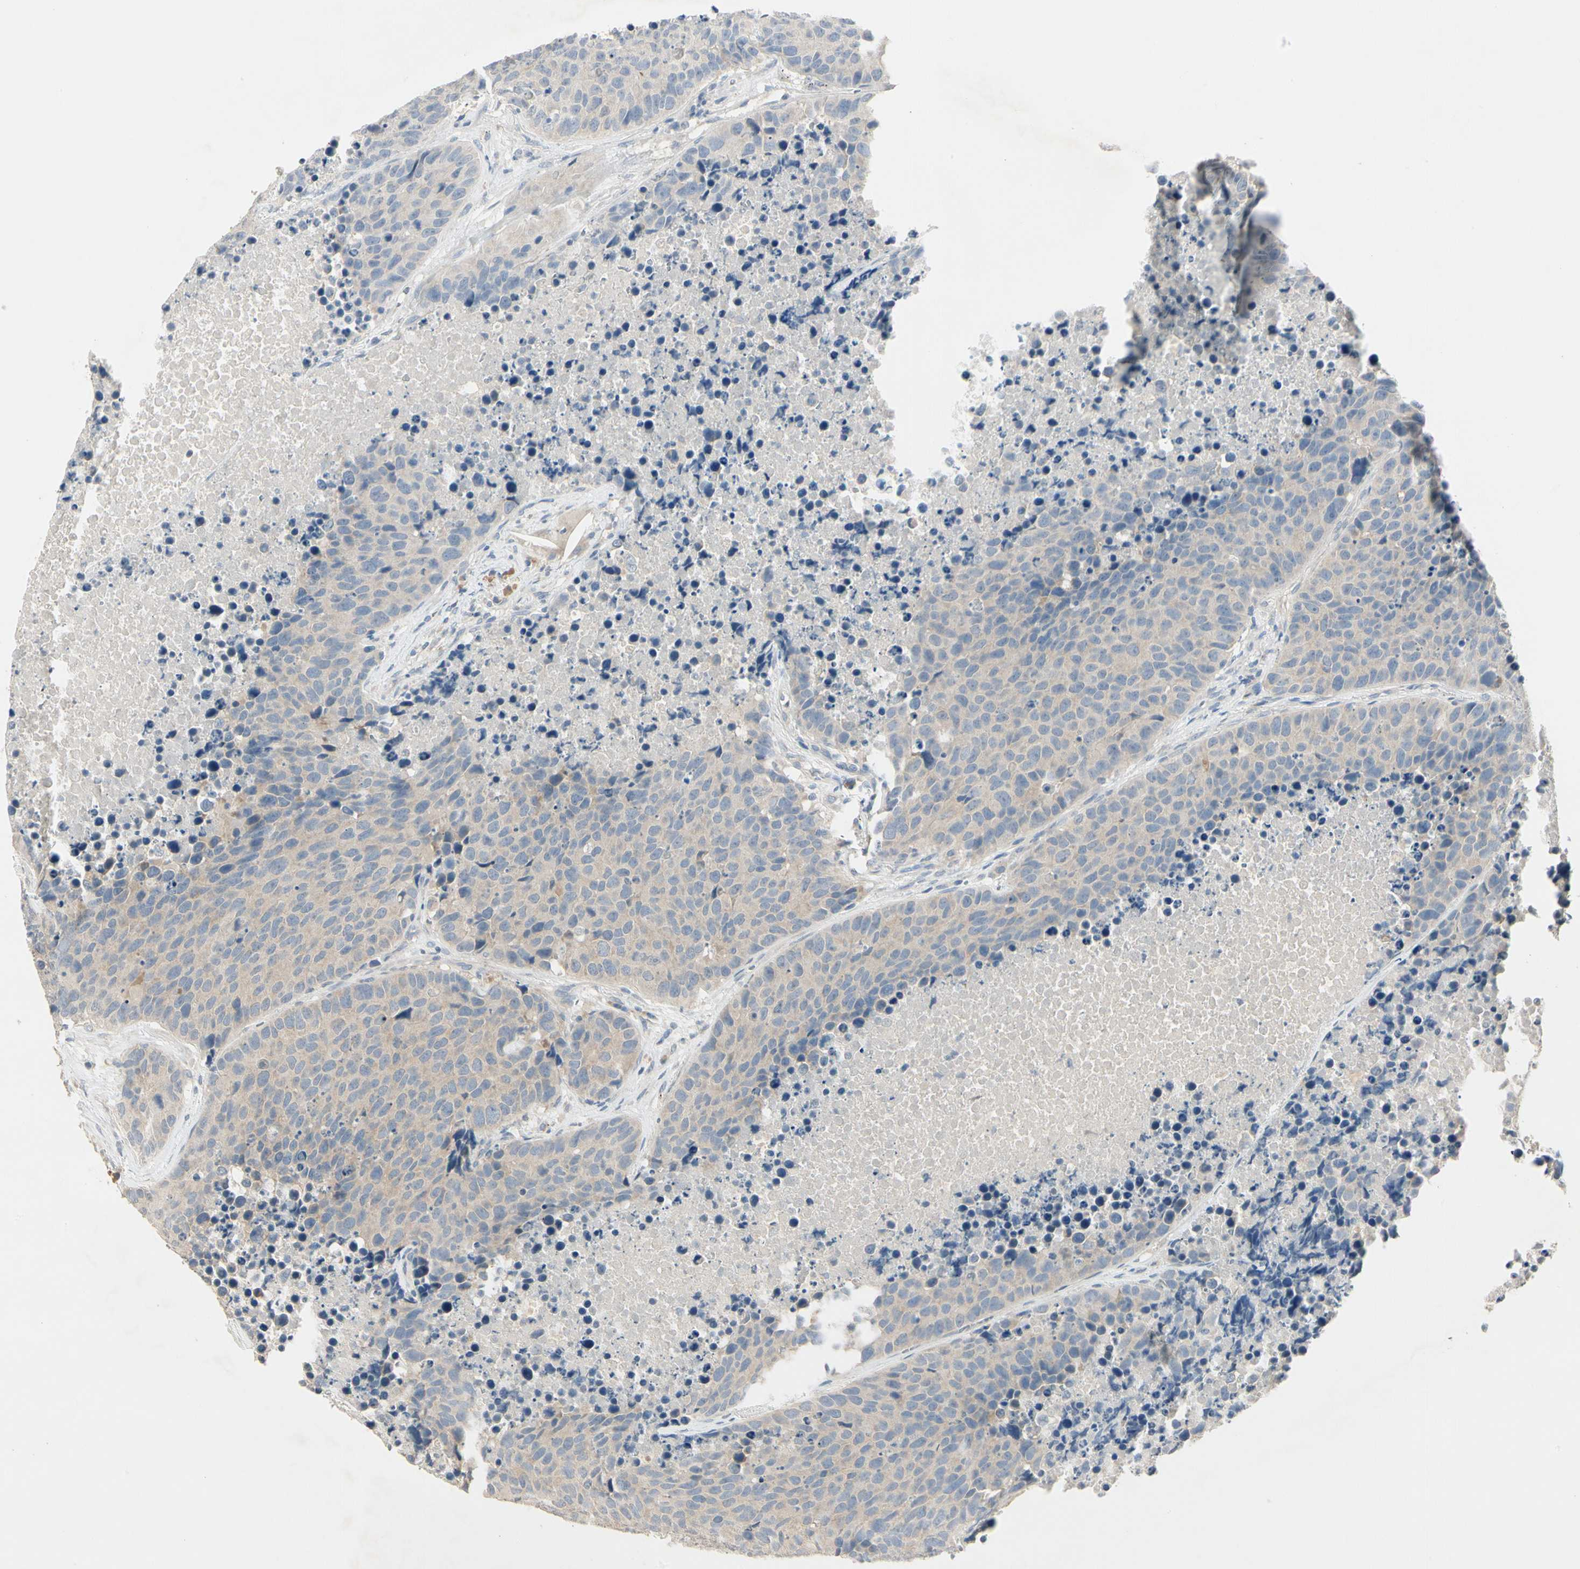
{"staining": {"intensity": "weak", "quantity": ">75%", "location": "cytoplasmic/membranous"}, "tissue": "carcinoid", "cell_type": "Tumor cells", "image_type": "cancer", "snomed": [{"axis": "morphology", "description": "Carcinoid, malignant, NOS"}, {"axis": "topography", "description": "Lung"}], "caption": "Weak cytoplasmic/membranous expression for a protein is identified in about >75% of tumor cells of carcinoid (malignant) using immunohistochemistry.", "gene": "PRSS21", "patient": {"sex": "male", "age": 60}}